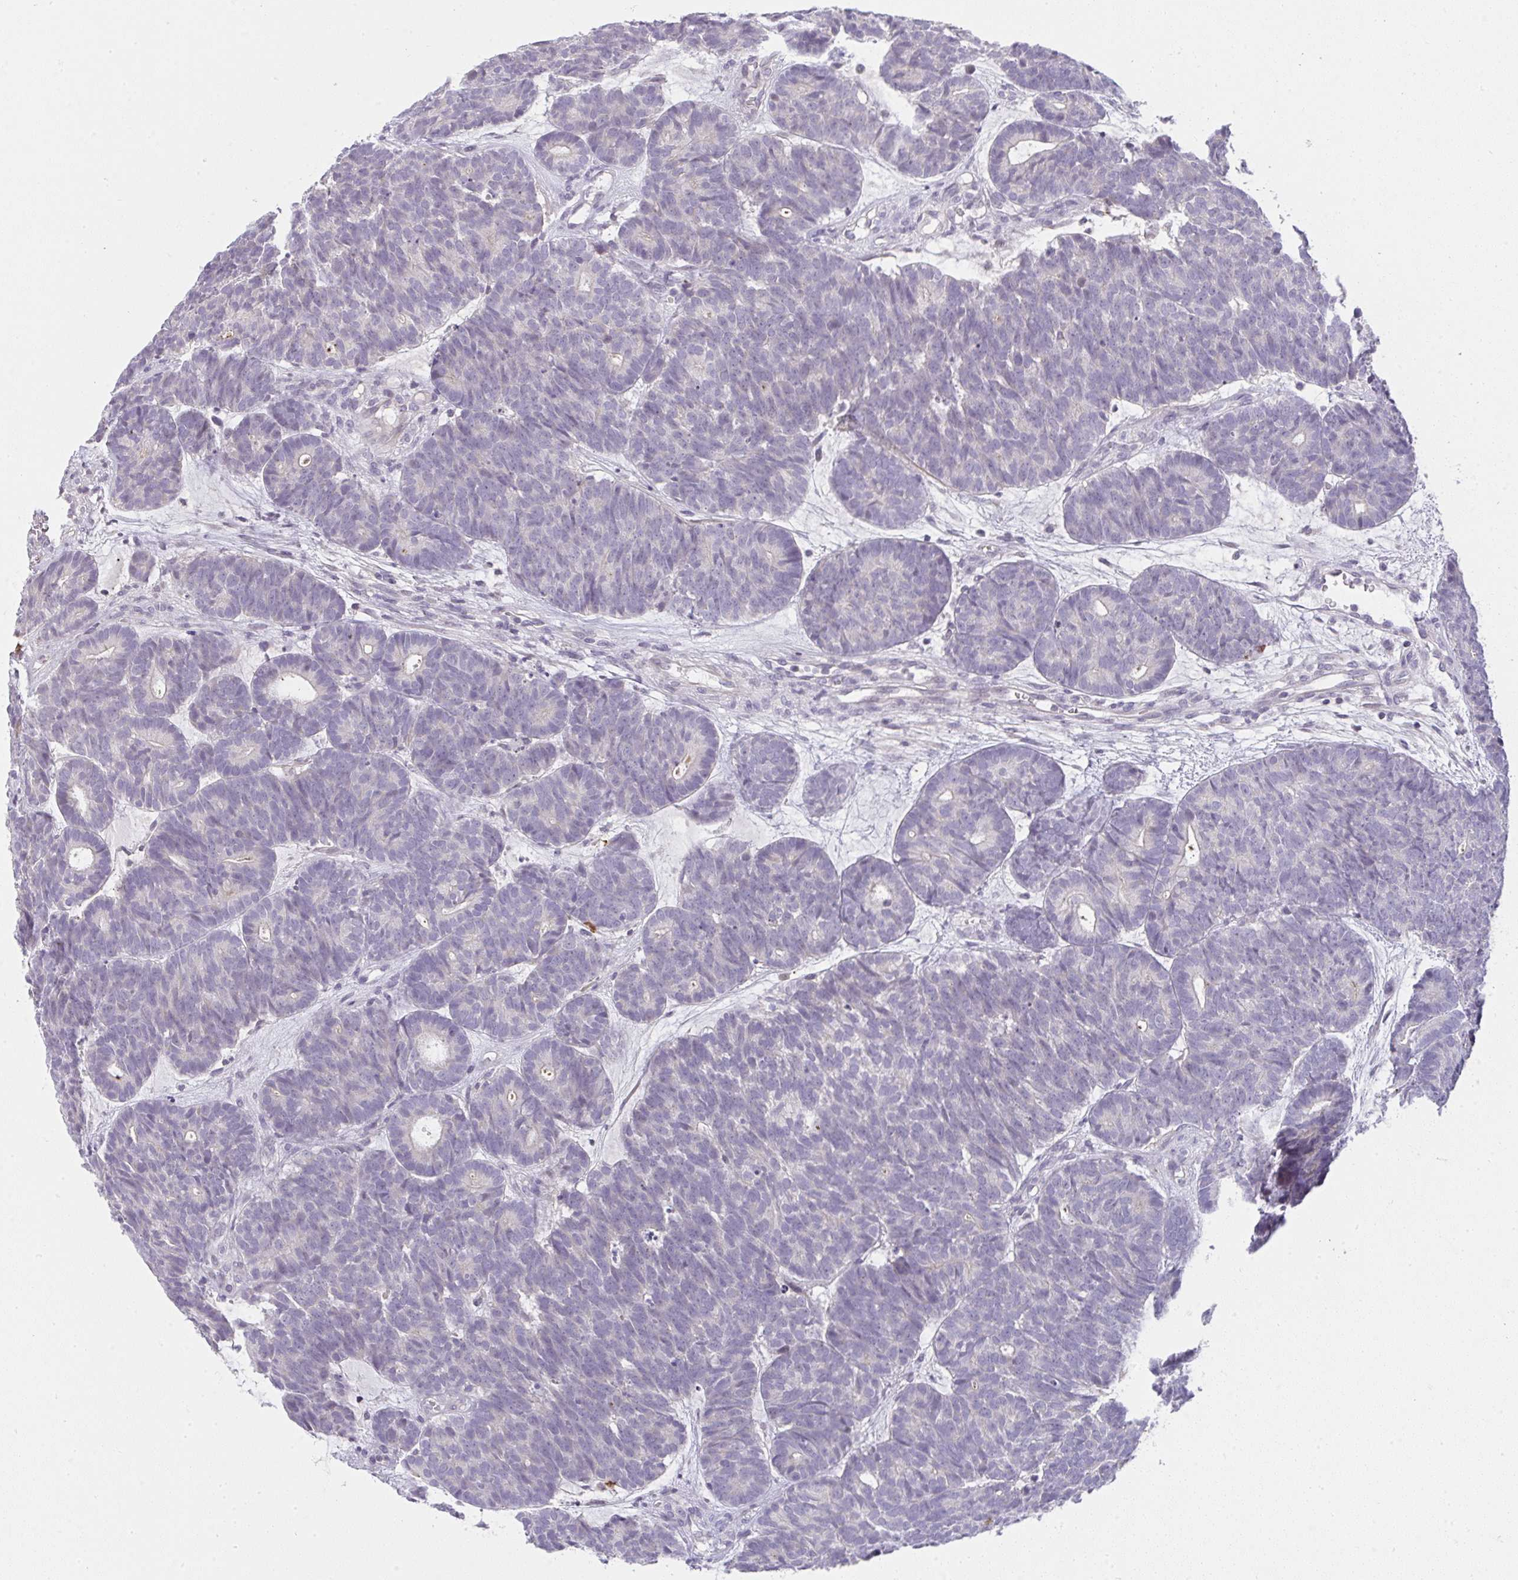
{"staining": {"intensity": "negative", "quantity": "none", "location": "none"}, "tissue": "head and neck cancer", "cell_type": "Tumor cells", "image_type": "cancer", "snomed": [{"axis": "morphology", "description": "Adenocarcinoma, NOS"}, {"axis": "topography", "description": "Head-Neck"}], "caption": "Tumor cells show no significant protein staining in head and neck cancer.", "gene": "CACNA1S", "patient": {"sex": "female", "age": 81}}